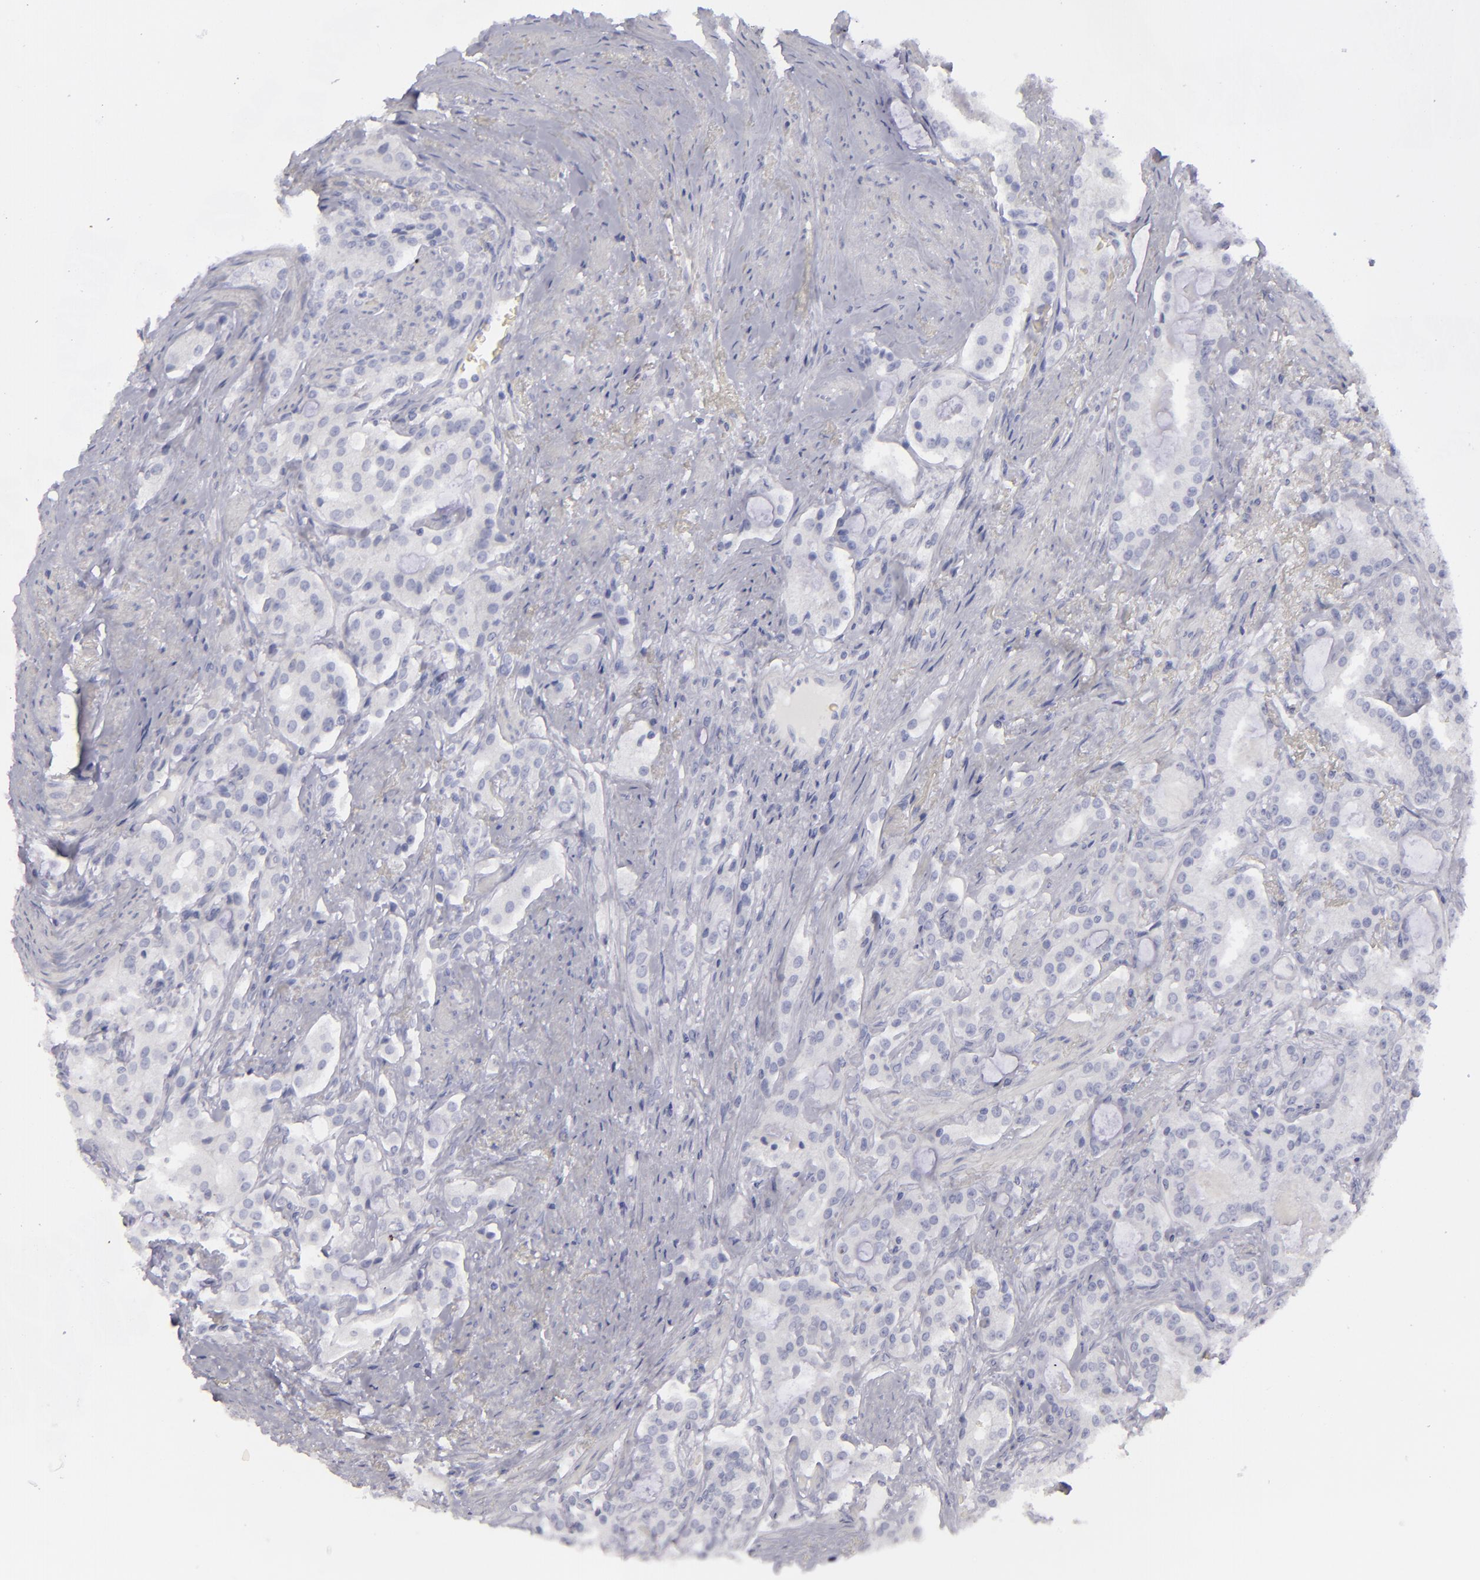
{"staining": {"intensity": "negative", "quantity": "none", "location": "none"}, "tissue": "prostate cancer", "cell_type": "Tumor cells", "image_type": "cancer", "snomed": [{"axis": "morphology", "description": "Adenocarcinoma, Medium grade"}, {"axis": "topography", "description": "Prostate"}], "caption": "This is an IHC photomicrograph of human prostate adenocarcinoma (medium-grade). There is no staining in tumor cells.", "gene": "CD22", "patient": {"sex": "male", "age": 72}}